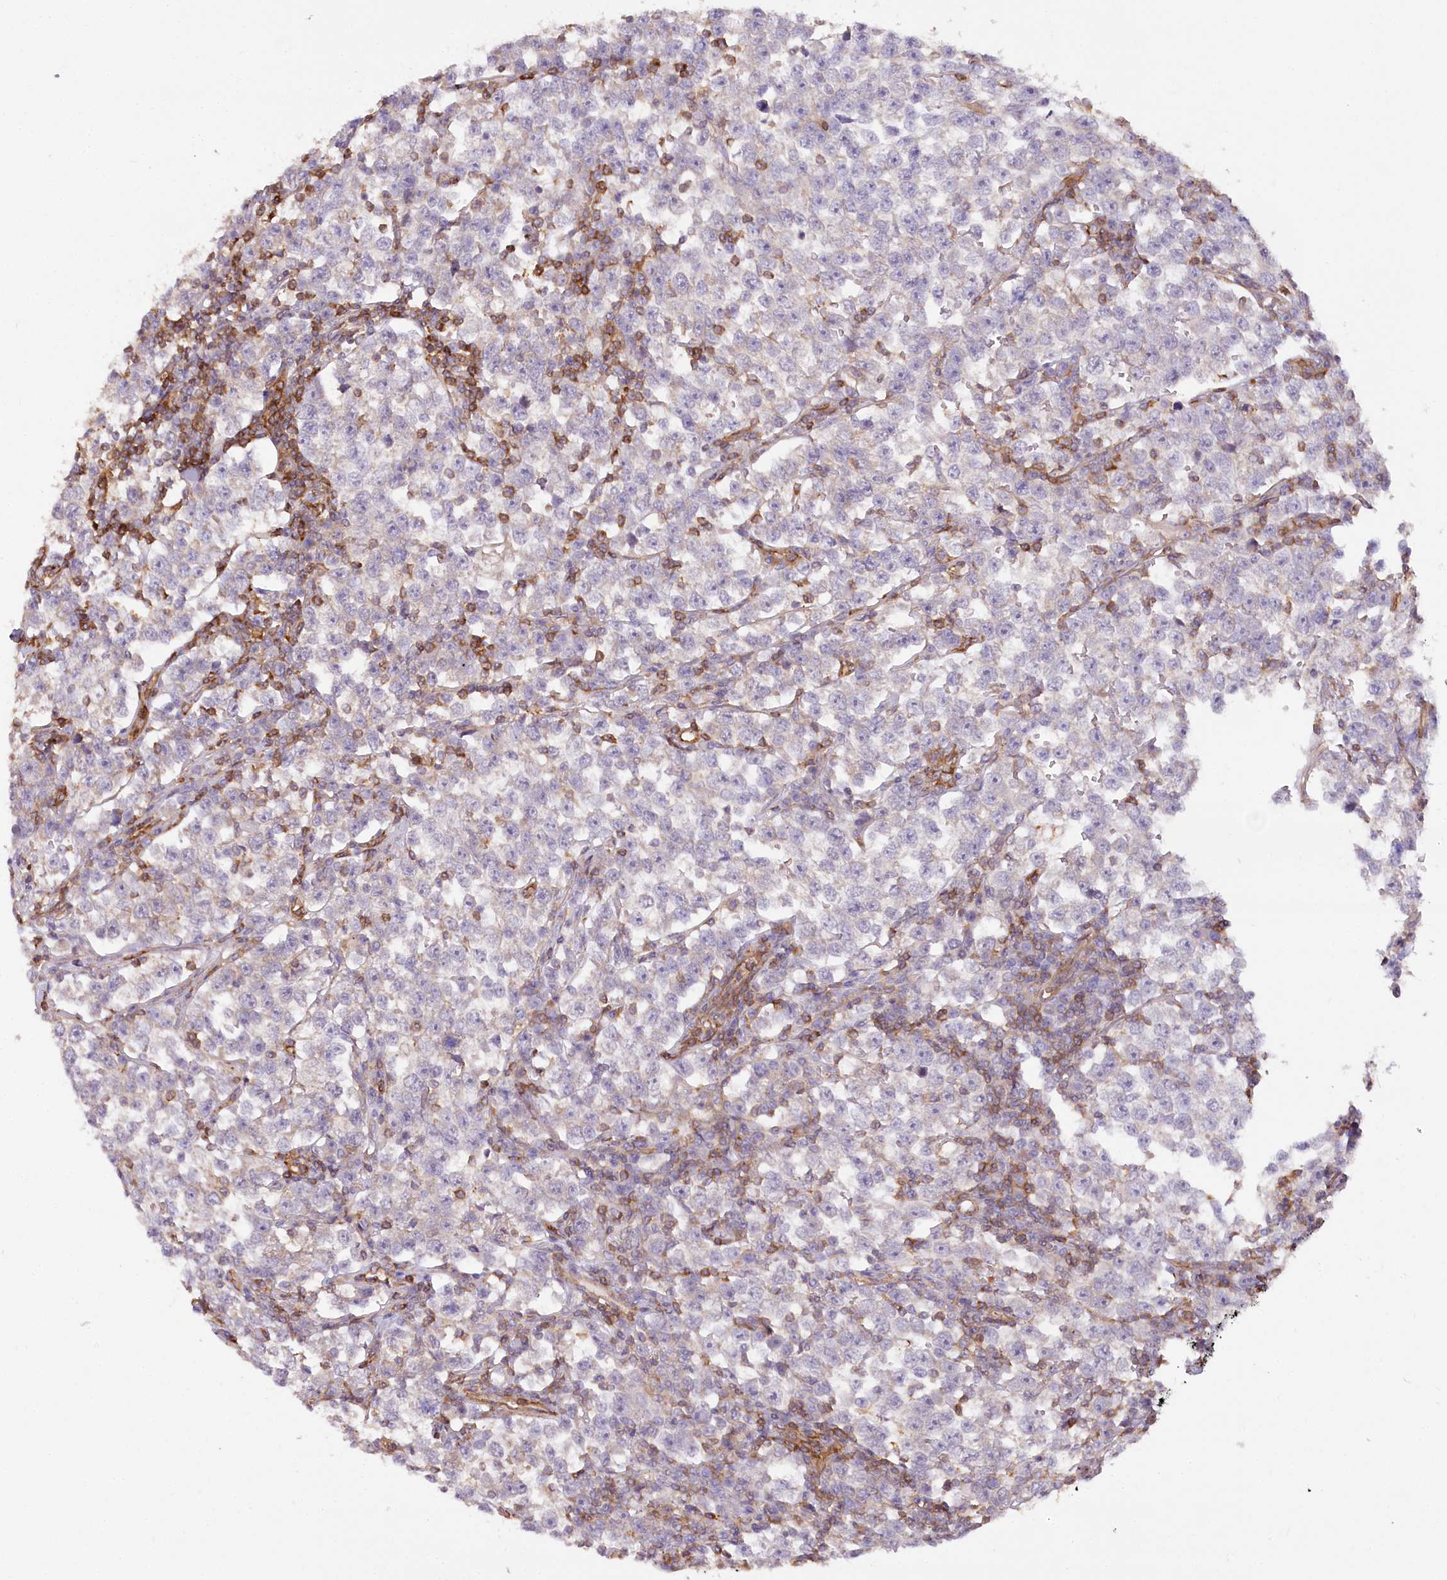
{"staining": {"intensity": "negative", "quantity": "none", "location": "none"}, "tissue": "testis cancer", "cell_type": "Tumor cells", "image_type": "cancer", "snomed": [{"axis": "morphology", "description": "Normal tissue, NOS"}, {"axis": "morphology", "description": "Seminoma, NOS"}, {"axis": "topography", "description": "Testis"}], "caption": "Immunohistochemistry of human testis cancer exhibits no staining in tumor cells. (DAB IHC visualized using brightfield microscopy, high magnification).", "gene": "SYNPO2", "patient": {"sex": "male", "age": 43}}